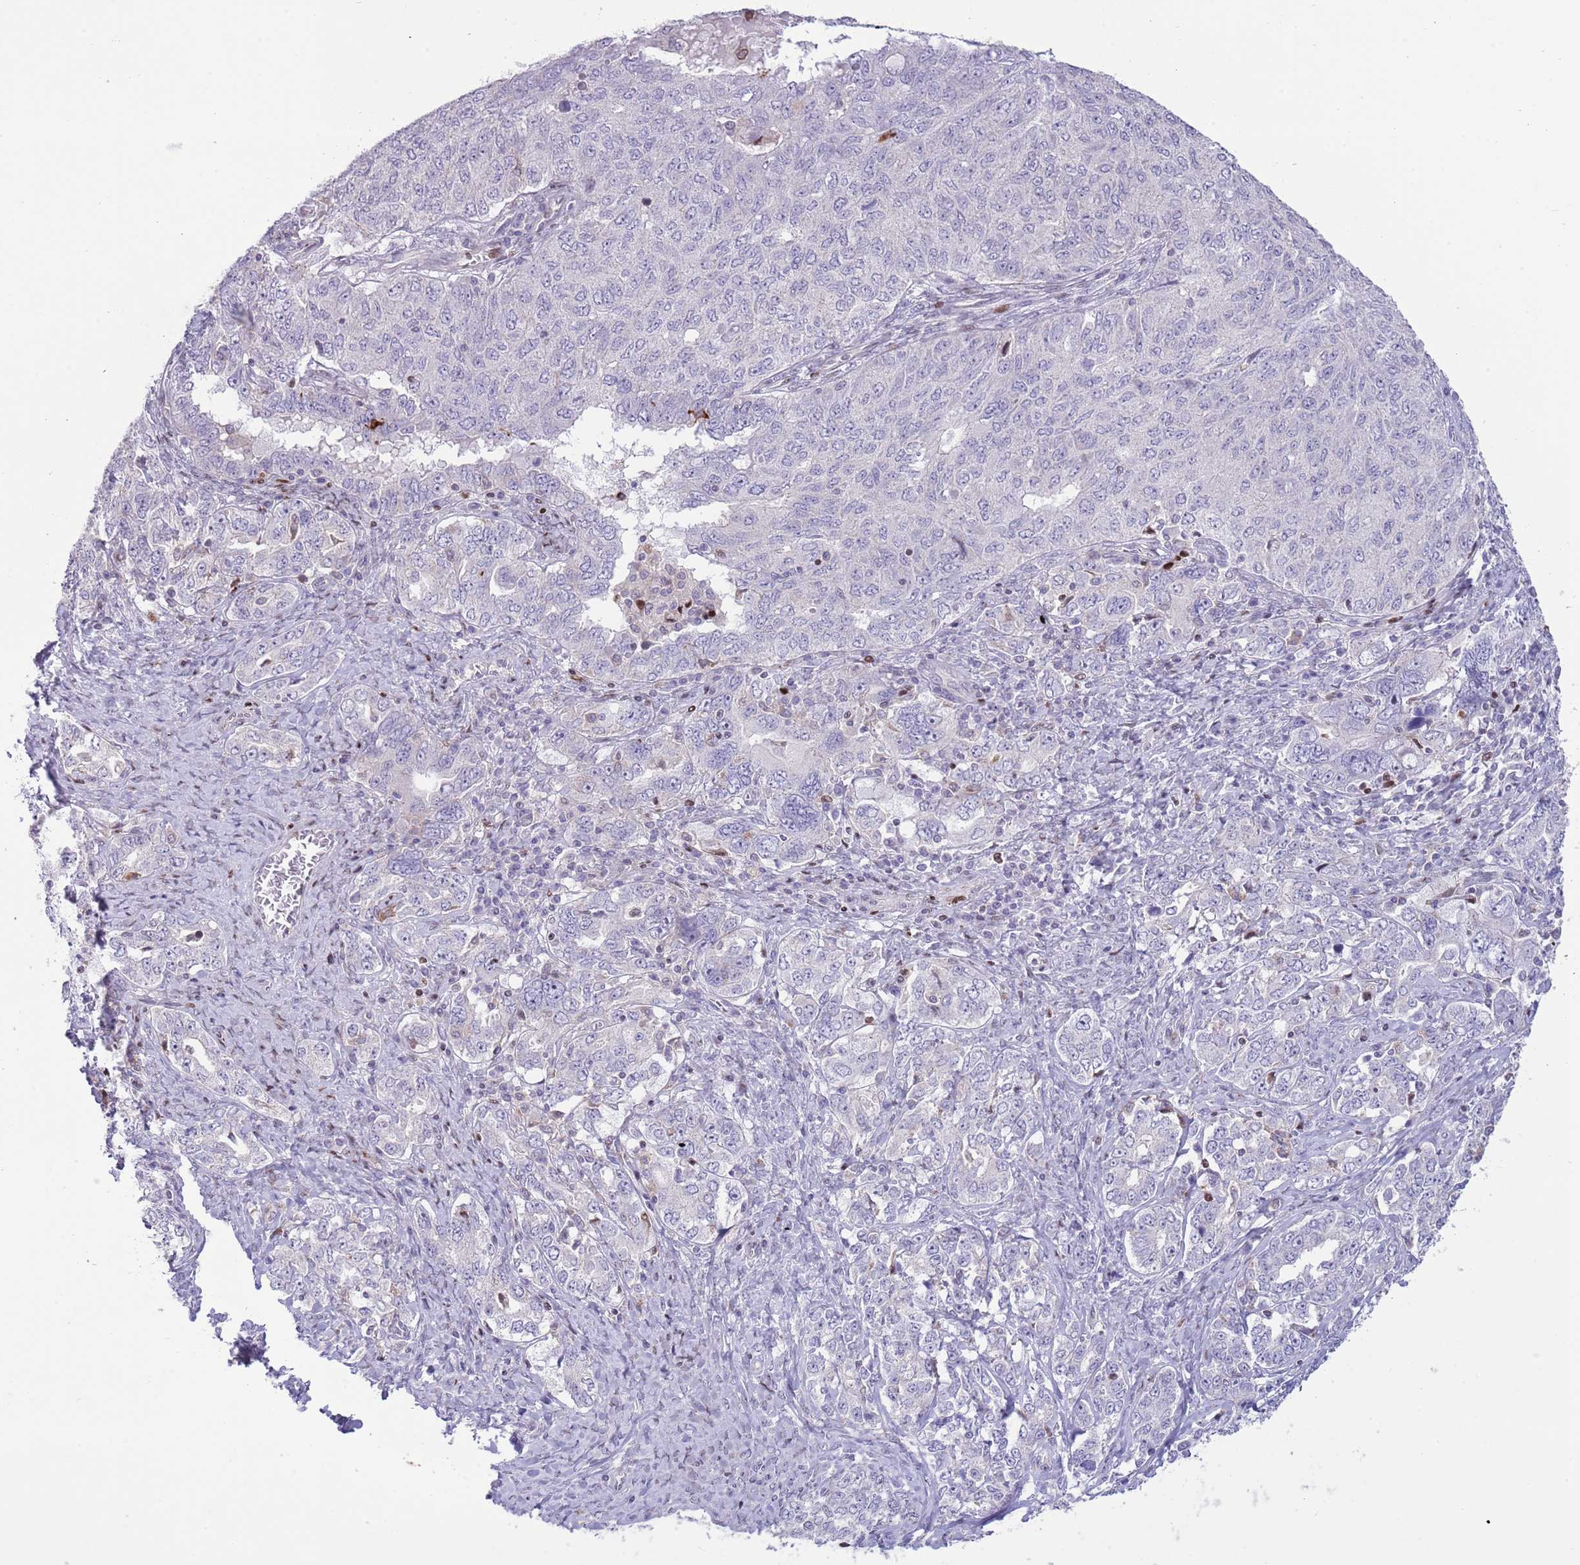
{"staining": {"intensity": "negative", "quantity": "none", "location": "none"}, "tissue": "ovarian cancer", "cell_type": "Tumor cells", "image_type": "cancer", "snomed": [{"axis": "morphology", "description": "Carcinoma, endometroid"}, {"axis": "topography", "description": "Ovary"}], "caption": "This is an immunohistochemistry photomicrograph of human ovarian cancer. There is no expression in tumor cells.", "gene": "ANO8", "patient": {"sex": "female", "age": 62}}